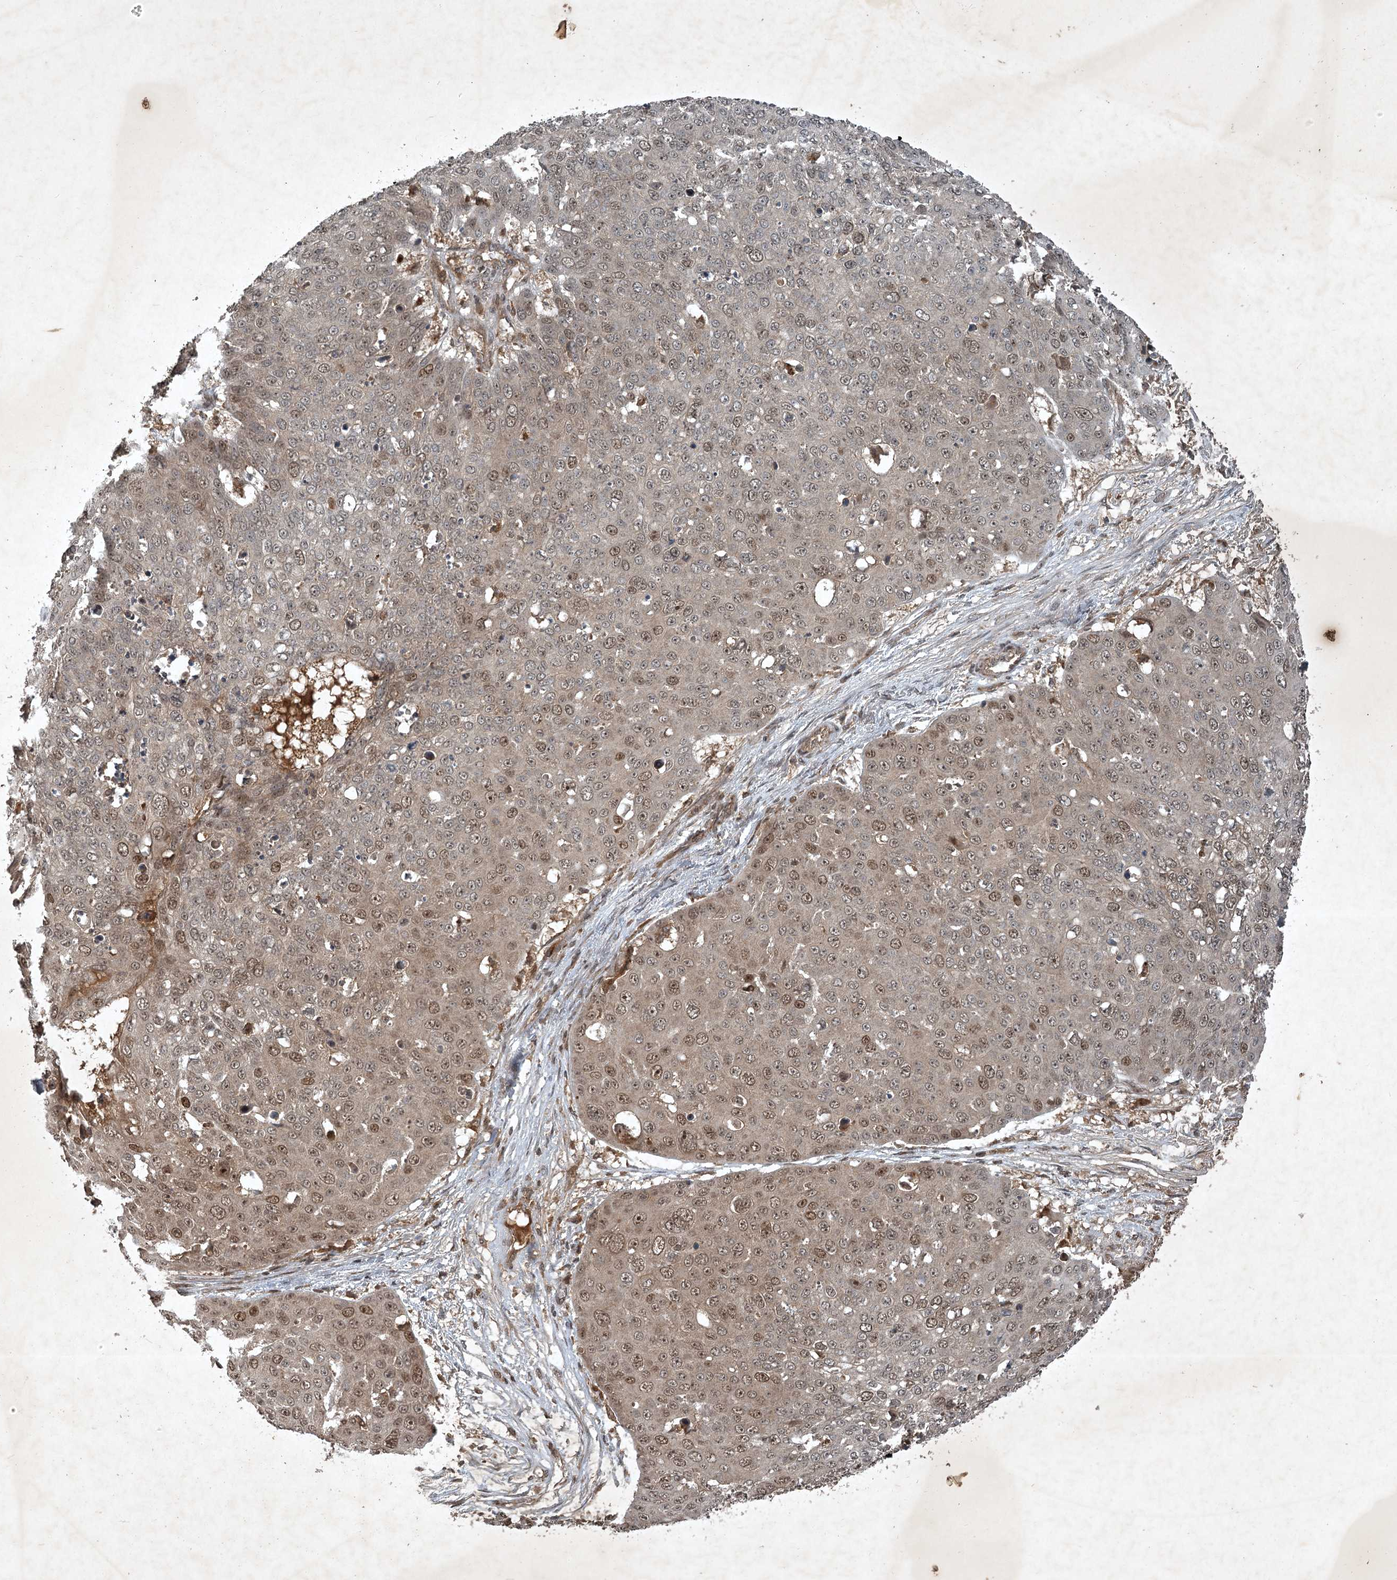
{"staining": {"intensity": "moderate", "quantity": "25%-75%", "location": "nuclear"}, "tissue": "skin cancer", "cell_type": "Tumor cells", "image_type": "cancer", "snomed": [{"axis": "morphology", "description": "Squamous cell carcinoma, NOS"}, {"axis": "topography", "description": "Skin"}], "caption": "Protein staining of squamous cell carcinoma (skin) tissue demonstrates moderate nuclear positivity in about 25%-75% of tumor cells. (DAB (3,3'-diaminobenzidine) IHC, brown staining for protein, blue staining for nuclei).", "gene": "UNC93A", "patient": {"sex": "male", "age": 71}}